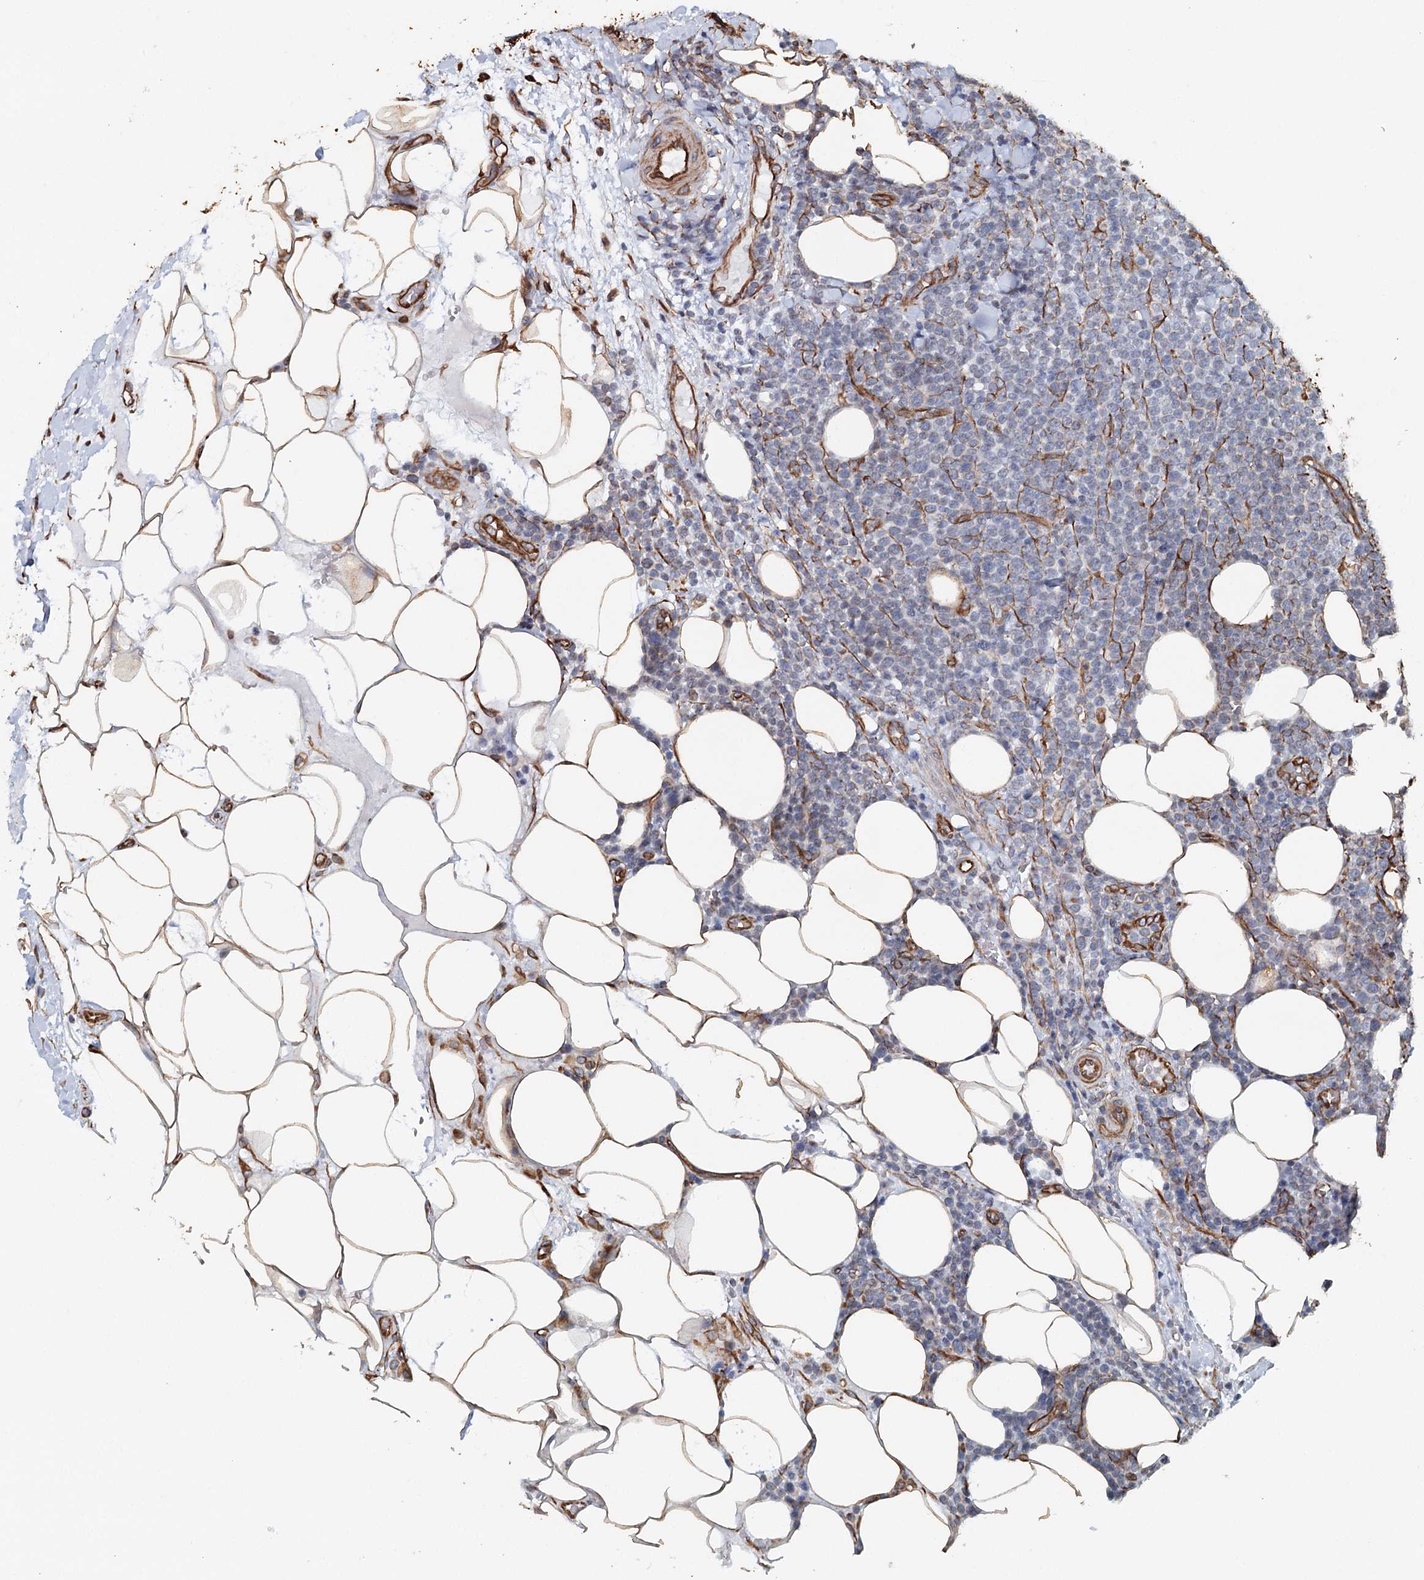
{"staining": {"intensity": "negative", "quantity": "none", "location": "none"}, "tissue": "lymphoma", "cell_type": "Tumor cells", "image_type": "cancer", "snomed": [{"axis": "morphology", "description": "Malignant lymphoma, non-Hodgkin's type, High grade"}, {"axis": "topography", "description": "Lymph node"}], "caption": "IHC of human malignant lymphoma, non-Hodgkin's type (high-grade) reveals no staining in tumor cells.", "gene": "SYNPO", "patient": {"sex": "male", "age": 61}}